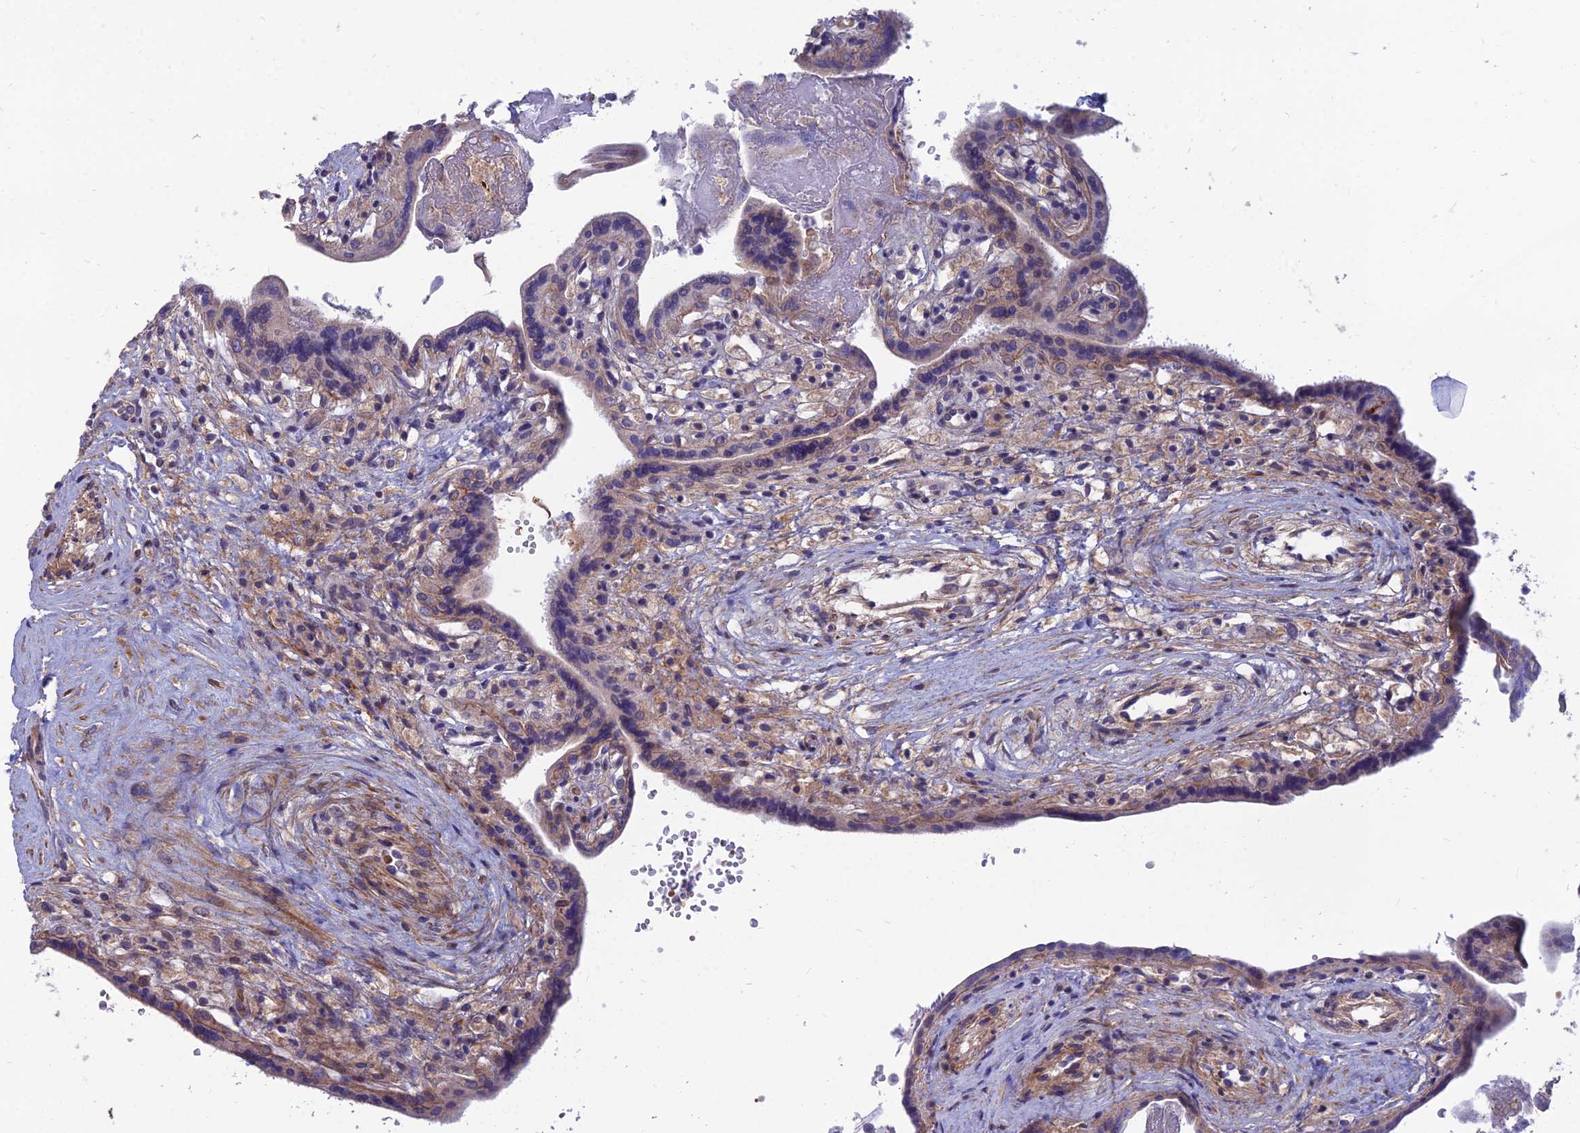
{"staining": {"intensity": "moderate", "quantity": "25%-75%", "location": "cytoplasmic/membranous,nuclear"}, "tissue": "placenta", "cell_type": "Trophoblastic cells", "image_type": "normal", "snomed": [{"axis": "morphology", "description": "Normal tissue, NOS"}, {"axis": "topography", "description": "Placenta"}], "caption": "The immunohistochemical stain labels moderate cytoplasmic/membranous,nuclear expression in trophoblastic cells of benign placenta. Using DAB (brown) and hematoxylin (blue) stains, captured at high magnification using brightfield microscopy.", "gene": "OPA3", "patient": {"sex": "female", "age": 37}}